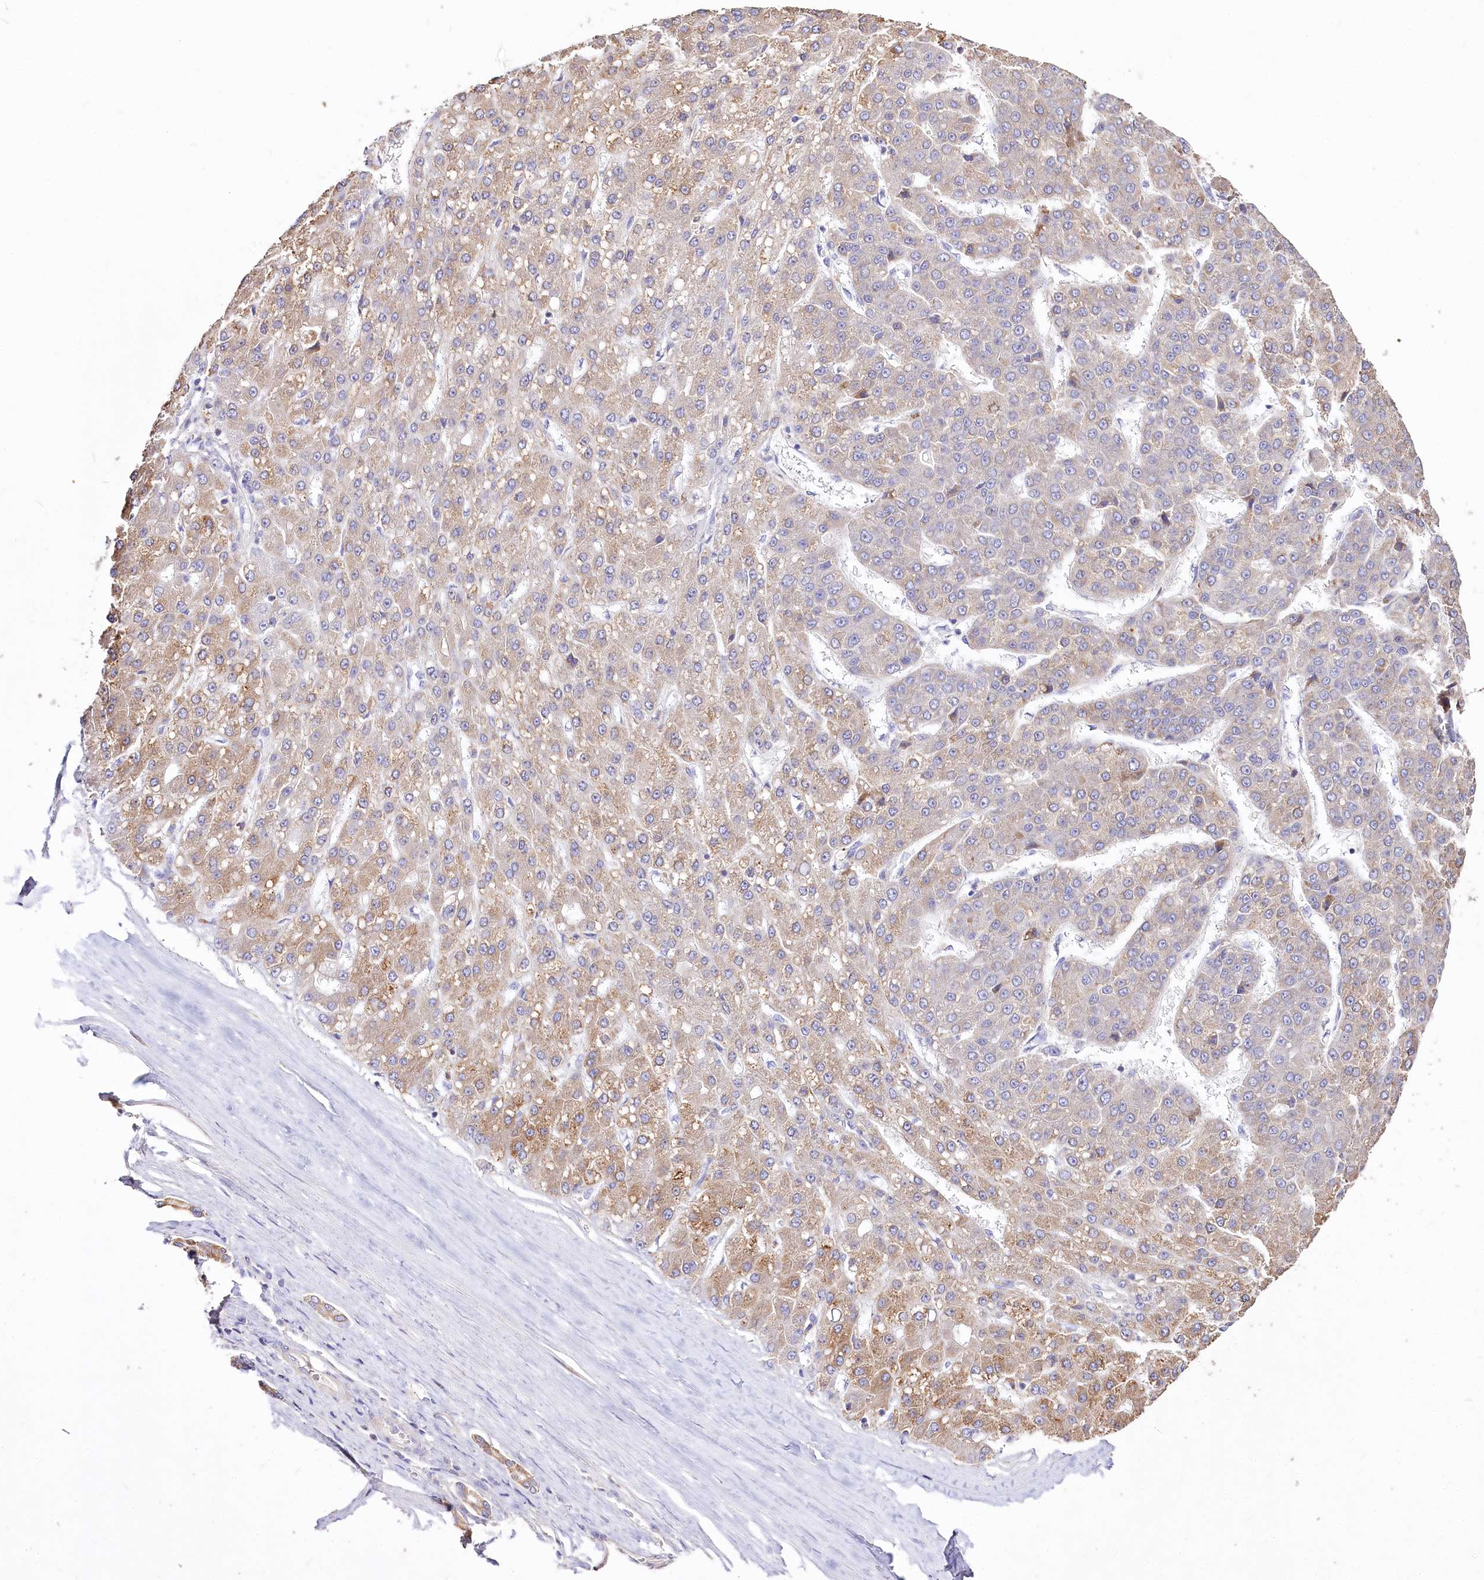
{"staining": {"intensity": "moderate", "quantity": ">75%", "location": "cytoplasmic/membranous"}, "tissue": "liver cancer", "cell_type": "Tumor cells", "image_type": "cancer", "snomed": [{"axis": "morphology", "description": "Carcinoma, Hepatocellular, NOS"}, {"axis": "topography", "description": "Liver"}], "caption": "DAB (3,3'-diaminobenzidine) immunohistochemical staining of human liver hepatocellular carcinoma shows moderate cytoplasmic/membranous protein expression in approximately >75% of tumor cells. (DAB IHC with brightfield microscopy, high magnification).", "gene": "PTER", "patient": {"sex": "male", "age": 67}}